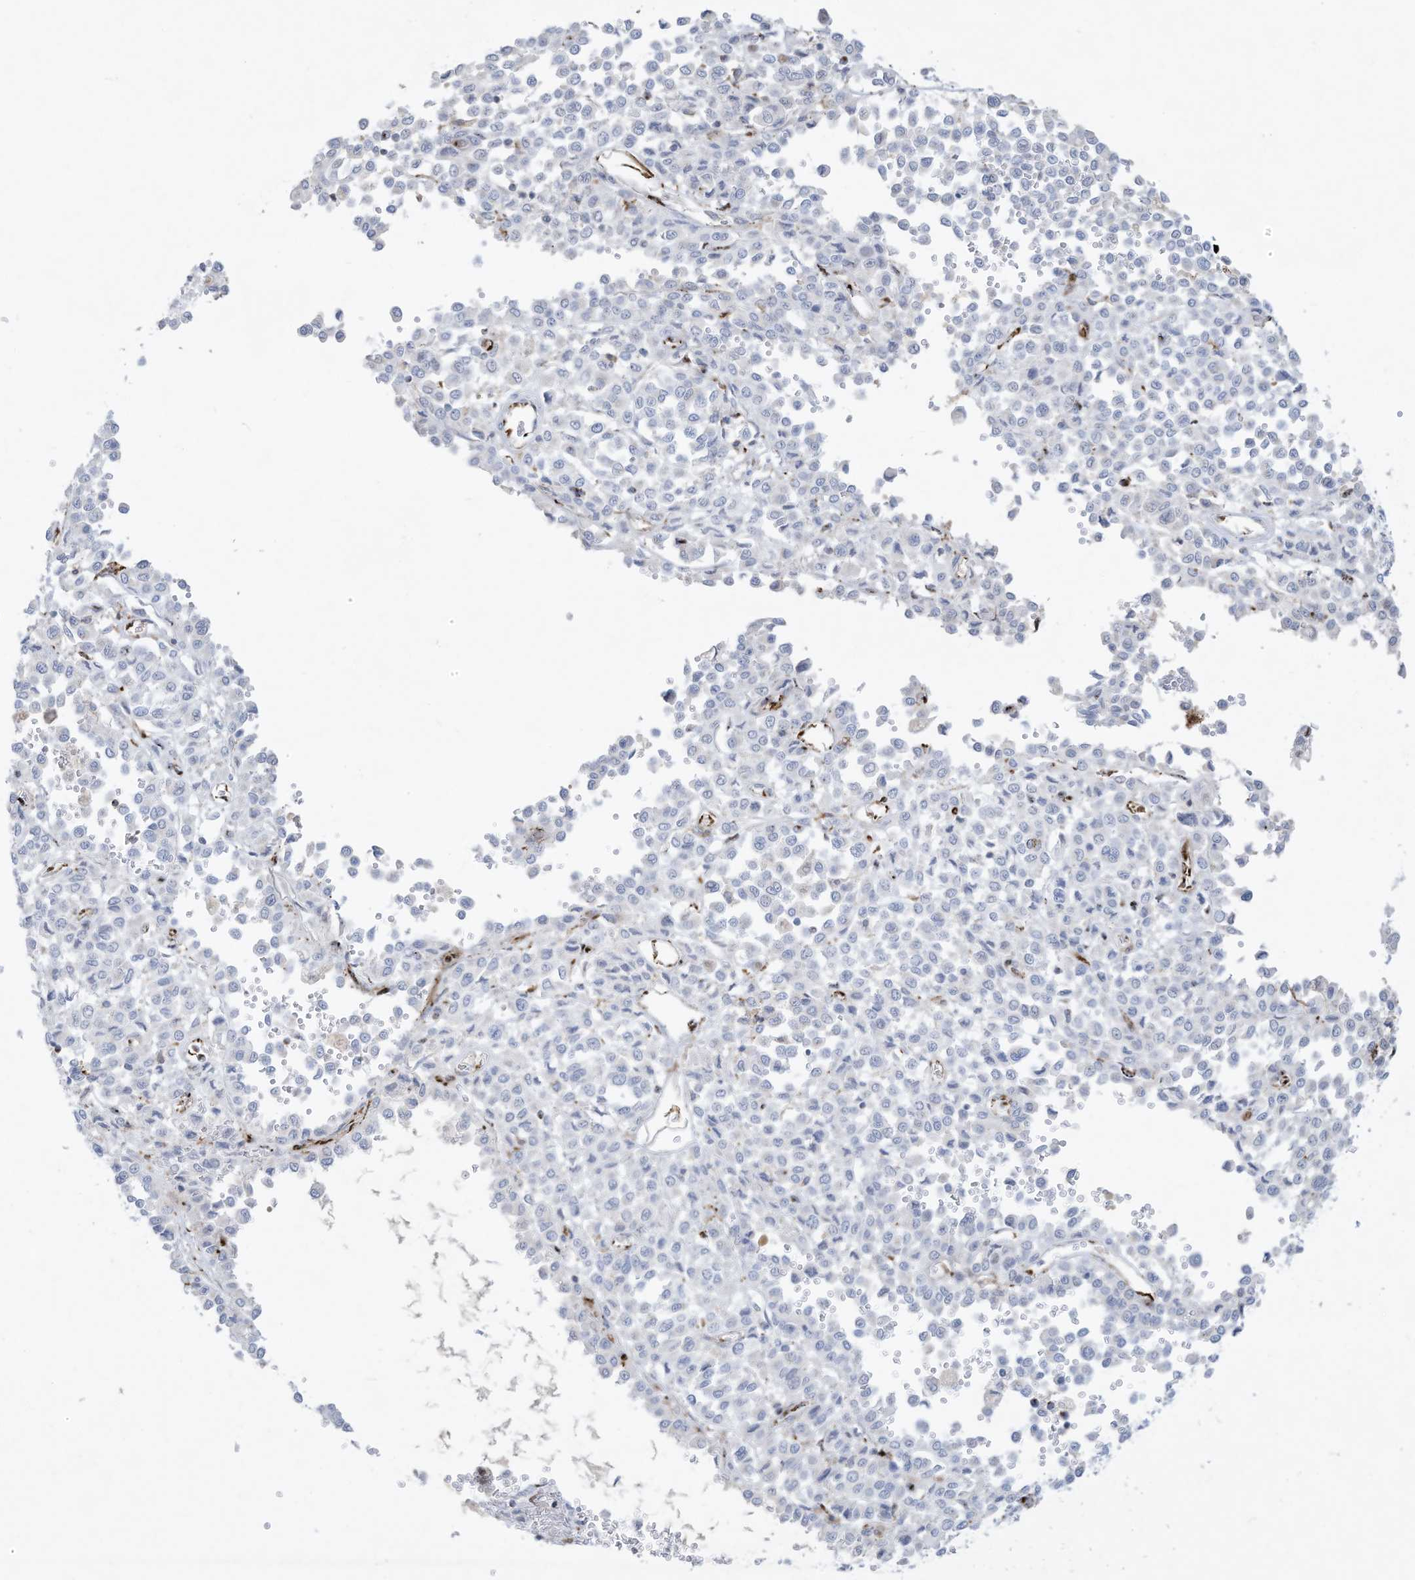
{"staining": {"intensity": "negative", "quantity": "none", "location": "none"}, "tissue": "melanoma", "cell_type": "Tumor cells", "image_type": "cancer", "snomed": [{"axis": "morphology", "description": "Malignant melanoma, Metastatic site"}, {"axis": "topography", "description": "Pancreas"}], "caption": "DAB immunohistochemical staining of malignant melanoma (metastatic site) shows no significant expression in tumor cells.", "gene": "THNSL2", "patient": {"sex": "female", "age": 30}}